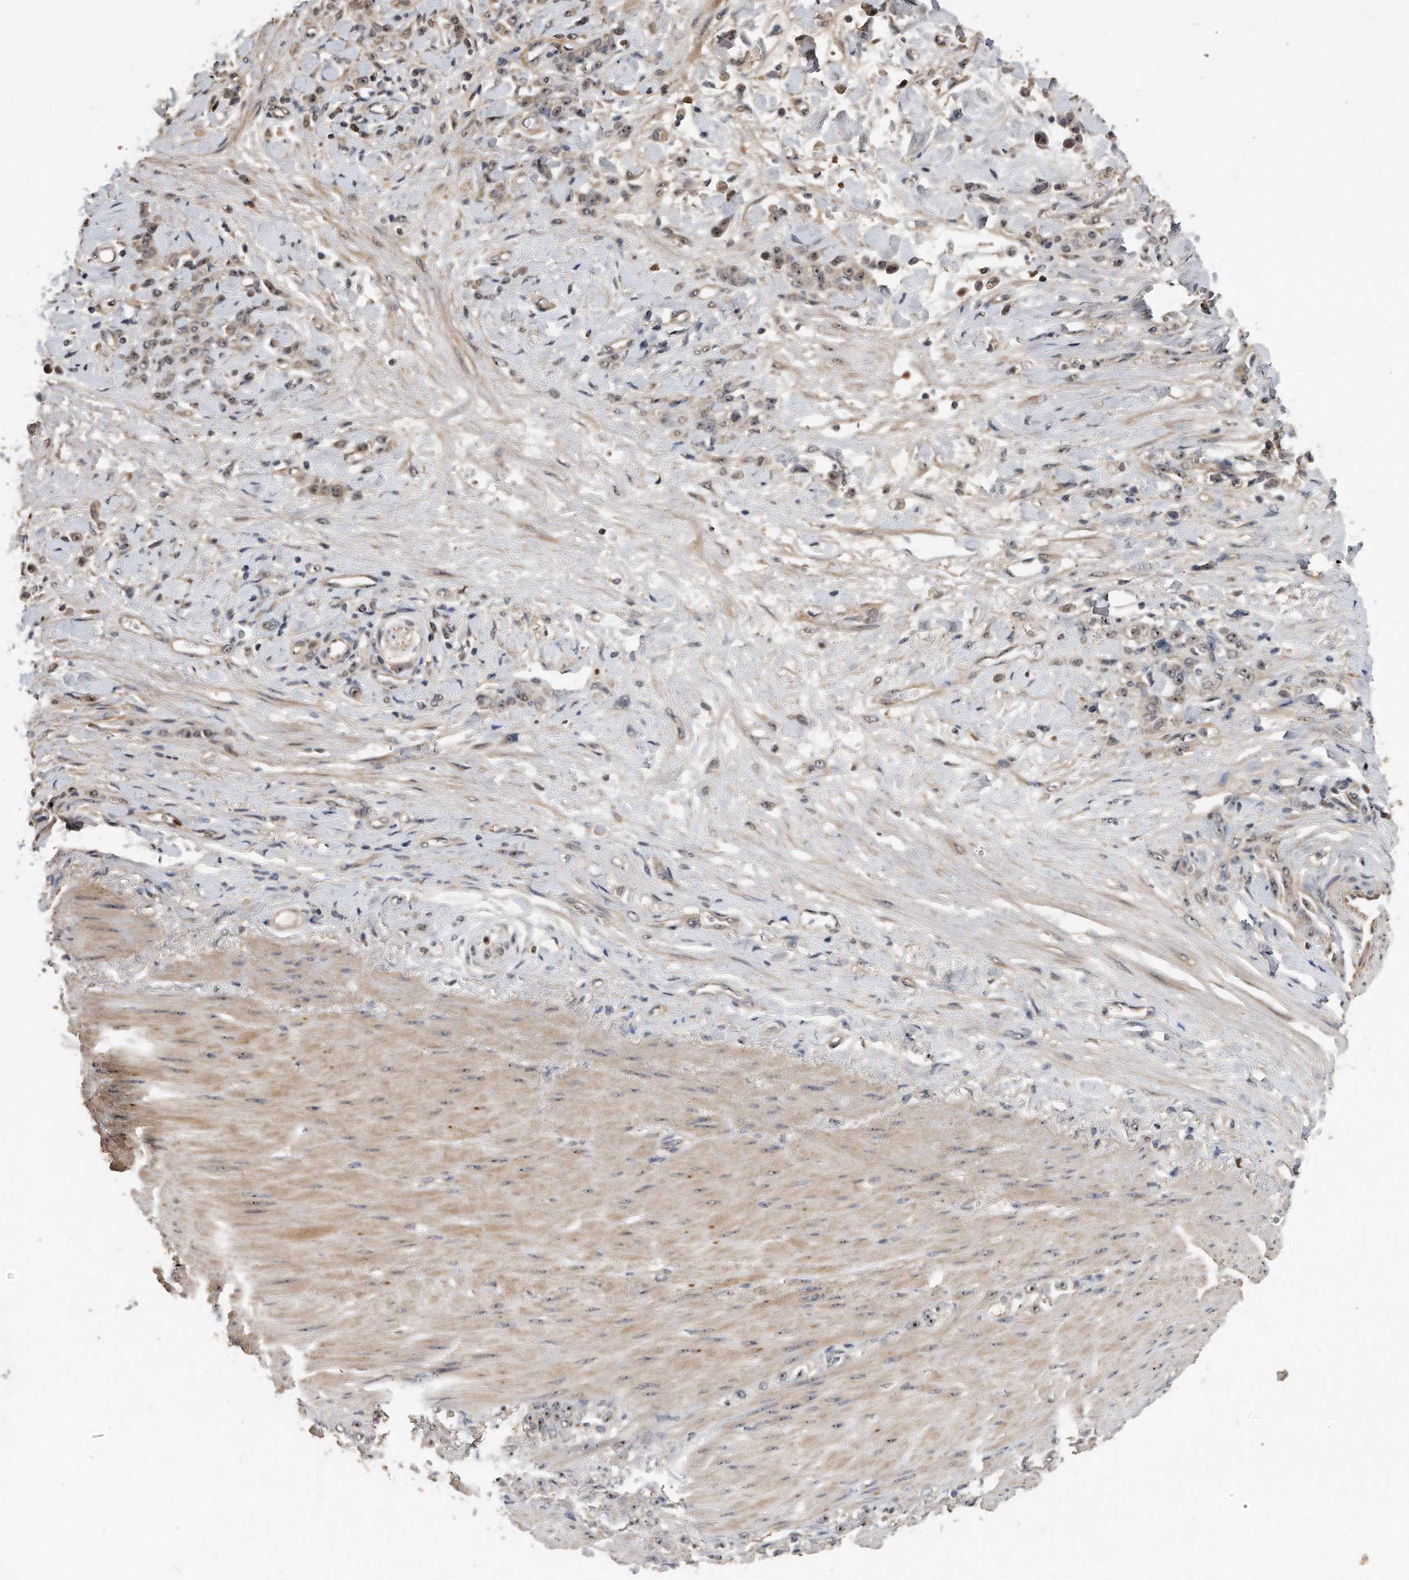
{"staining": {"intensity": "weak", "quantity": "25%-75%", "location": "nuclear"}, "tissue": "stomach cancer", "cell_type": "Tumor cells", "image_type": "cancer", "snomed": [{"axis": "morphology", "description": "Normal tissue, NOS"}, {"axis": "morphology", "description": "Adenocarcinoma, NOS"}, {"axis": "topography", "description": "Stomach"}], "caption": "Adenocarcinoma (stomach) stained for a protein (brown) exhibits weak nuclear positive expression in about 25%-75% of tumor cells.", "gene": "PELO", "patient": {"sex": "male", "age": 82}}